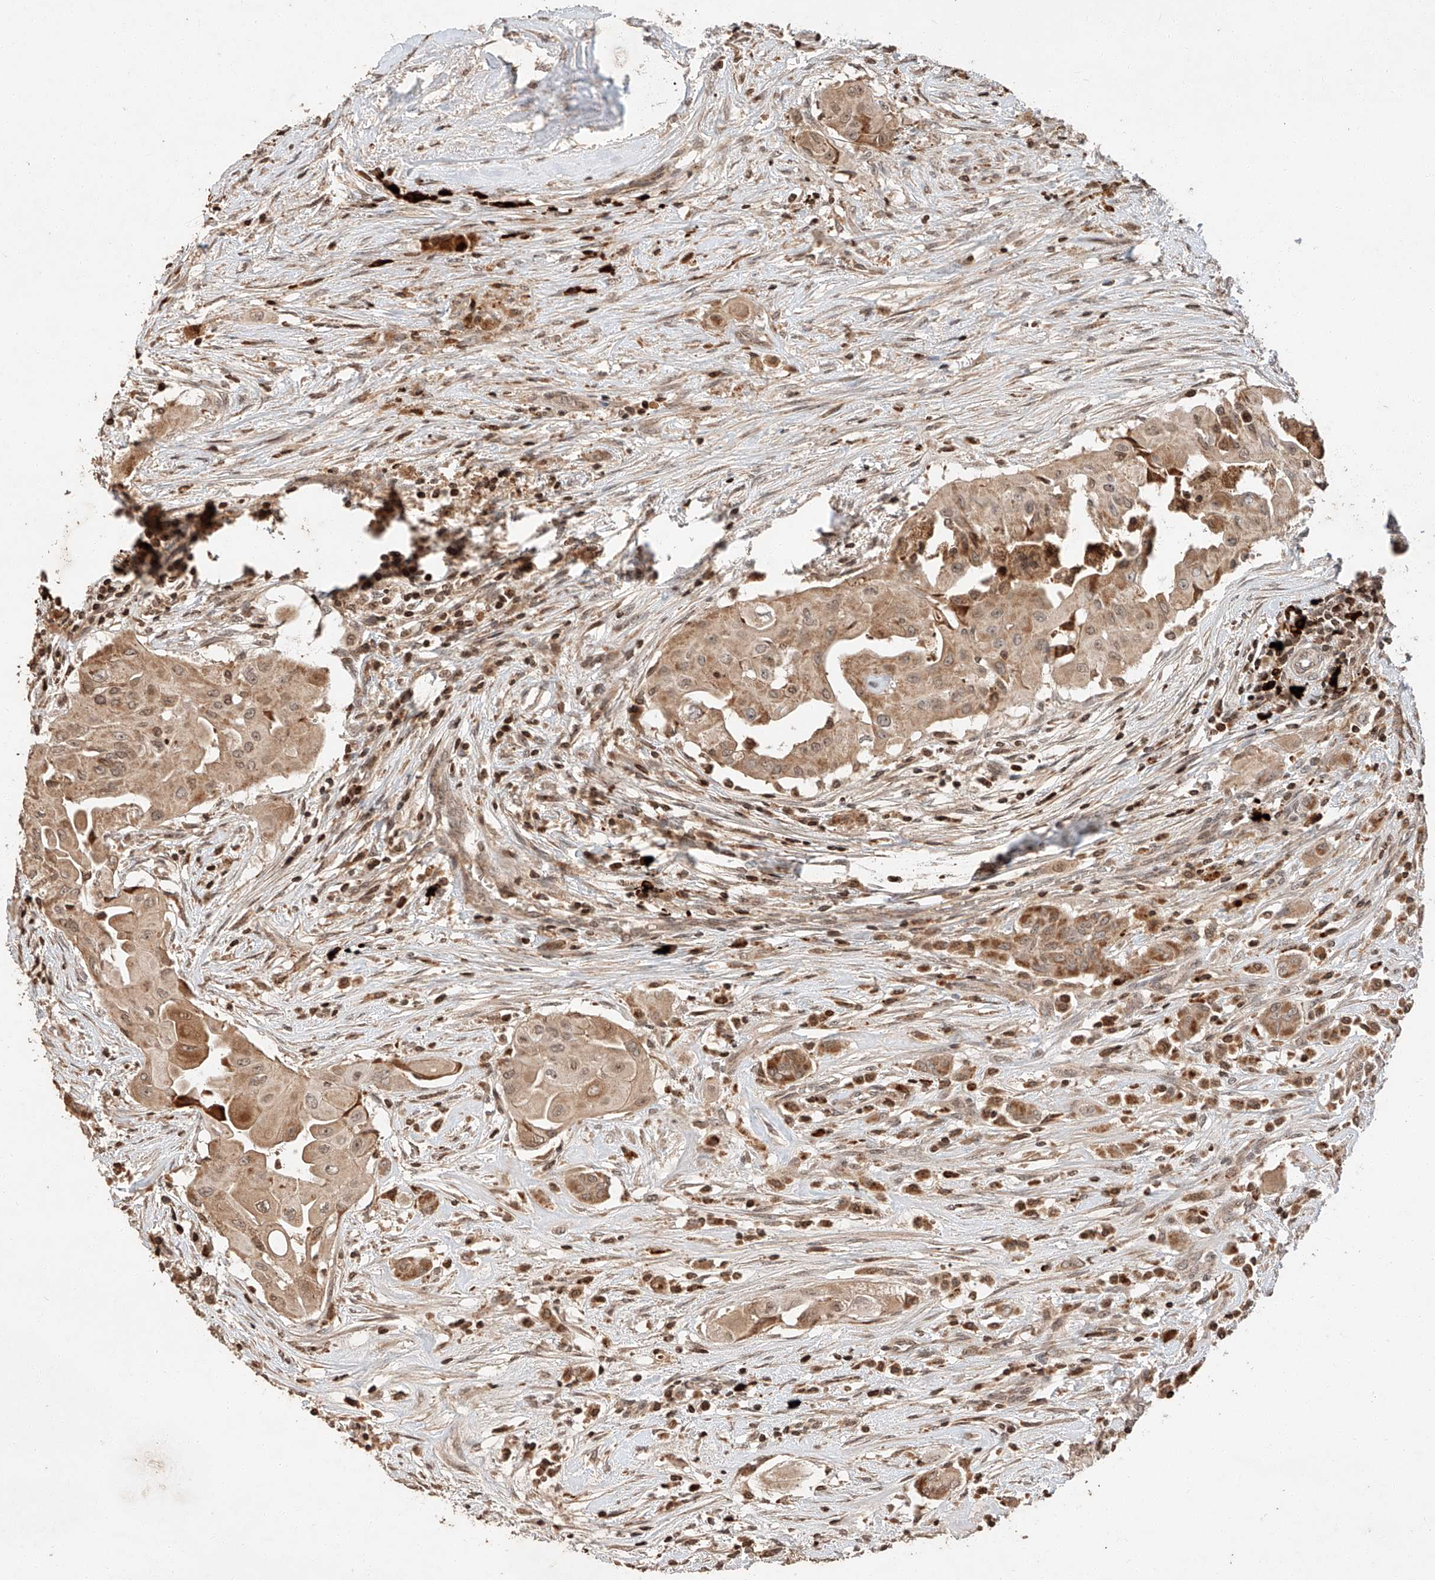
{"staining": {"intensity": "moderate", "quantity": ">75%", "location": "cytoplasmic/membranous"}, "tissue": "thyroid cancer", "cell_type": "Tumor cells", "image_type": "cancer", "snomed": [{"axis": "morphology", "description": "Papillary adenocarcinoma, NOS"}, {"axis": "topography", "description": "Thyroid gland"}], "caption": "DAB (3,3'-diaminobenzidine) immunohistochemical staining of thyroid cancer (papillary adenocarcinoma) shows moderate cytoplasmic/membranous protein expression in approximately >75% of tumor cells. (DAB (3,3'-diaminobenzidine) IHC with brightfield microscopy, high magnification).", "gene": "ARHGAP33", "patient": {"sex": "female", "age": 59}}